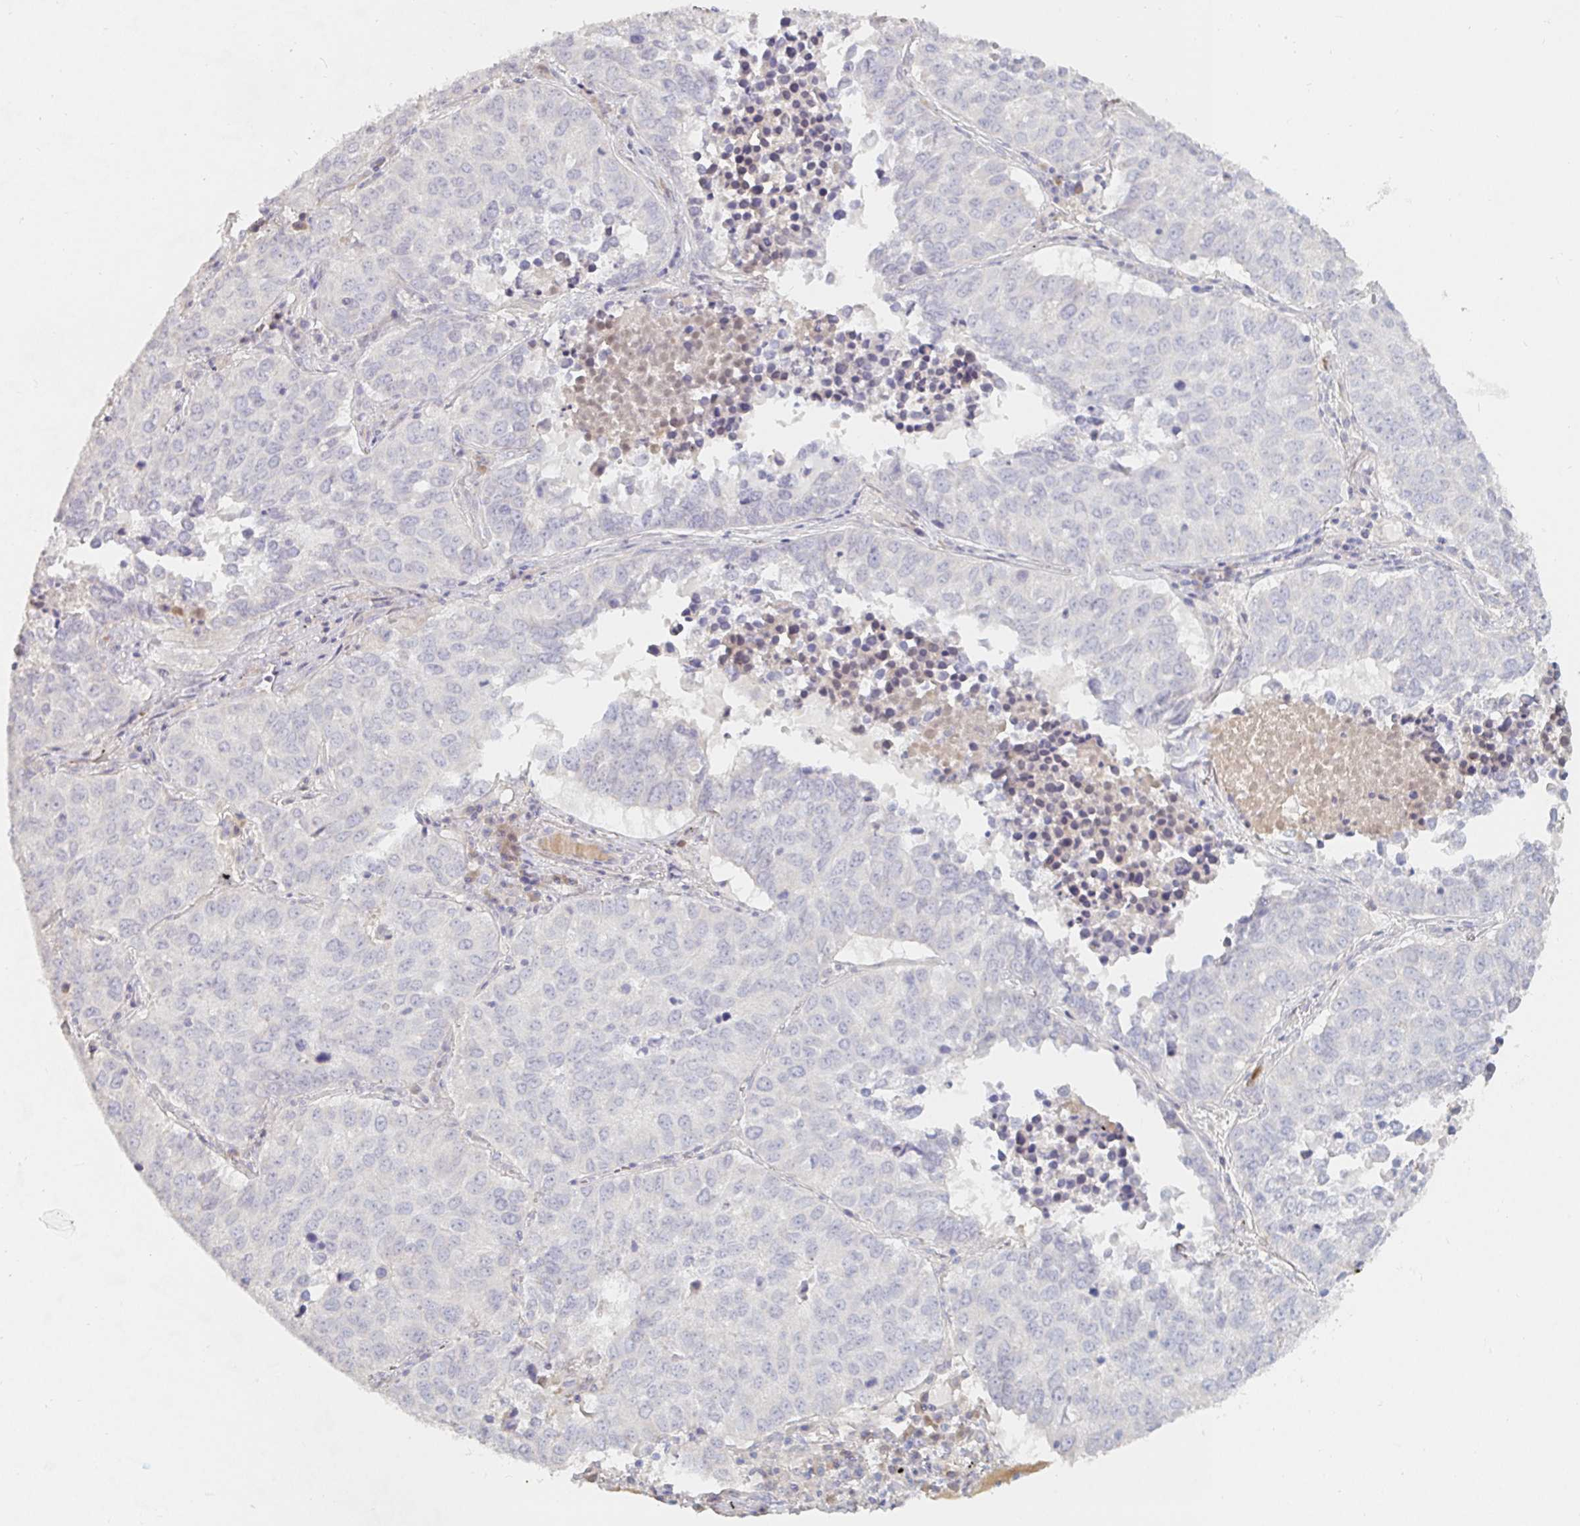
{"staining": {"intensity": "negative", "quantity": "none", "location": "none"}, "tissue": "lung cancer", "cell_type": "Tumor cells", "image_type": "cancer", "snomed": [{"axis": "morphology", "description": "Adenocarcinoma, NOS"}, {"axis": "topography", "description": "Lung"}], "caption": "An immunohistochemistry photomicrograph of lung cancer (adenocarcinoma) is shown. There is no staining in tumor cells of lung cancer (adenocarcinoma).", "gene": "NME9", "patient": {"sex": "female", "age": 50}}